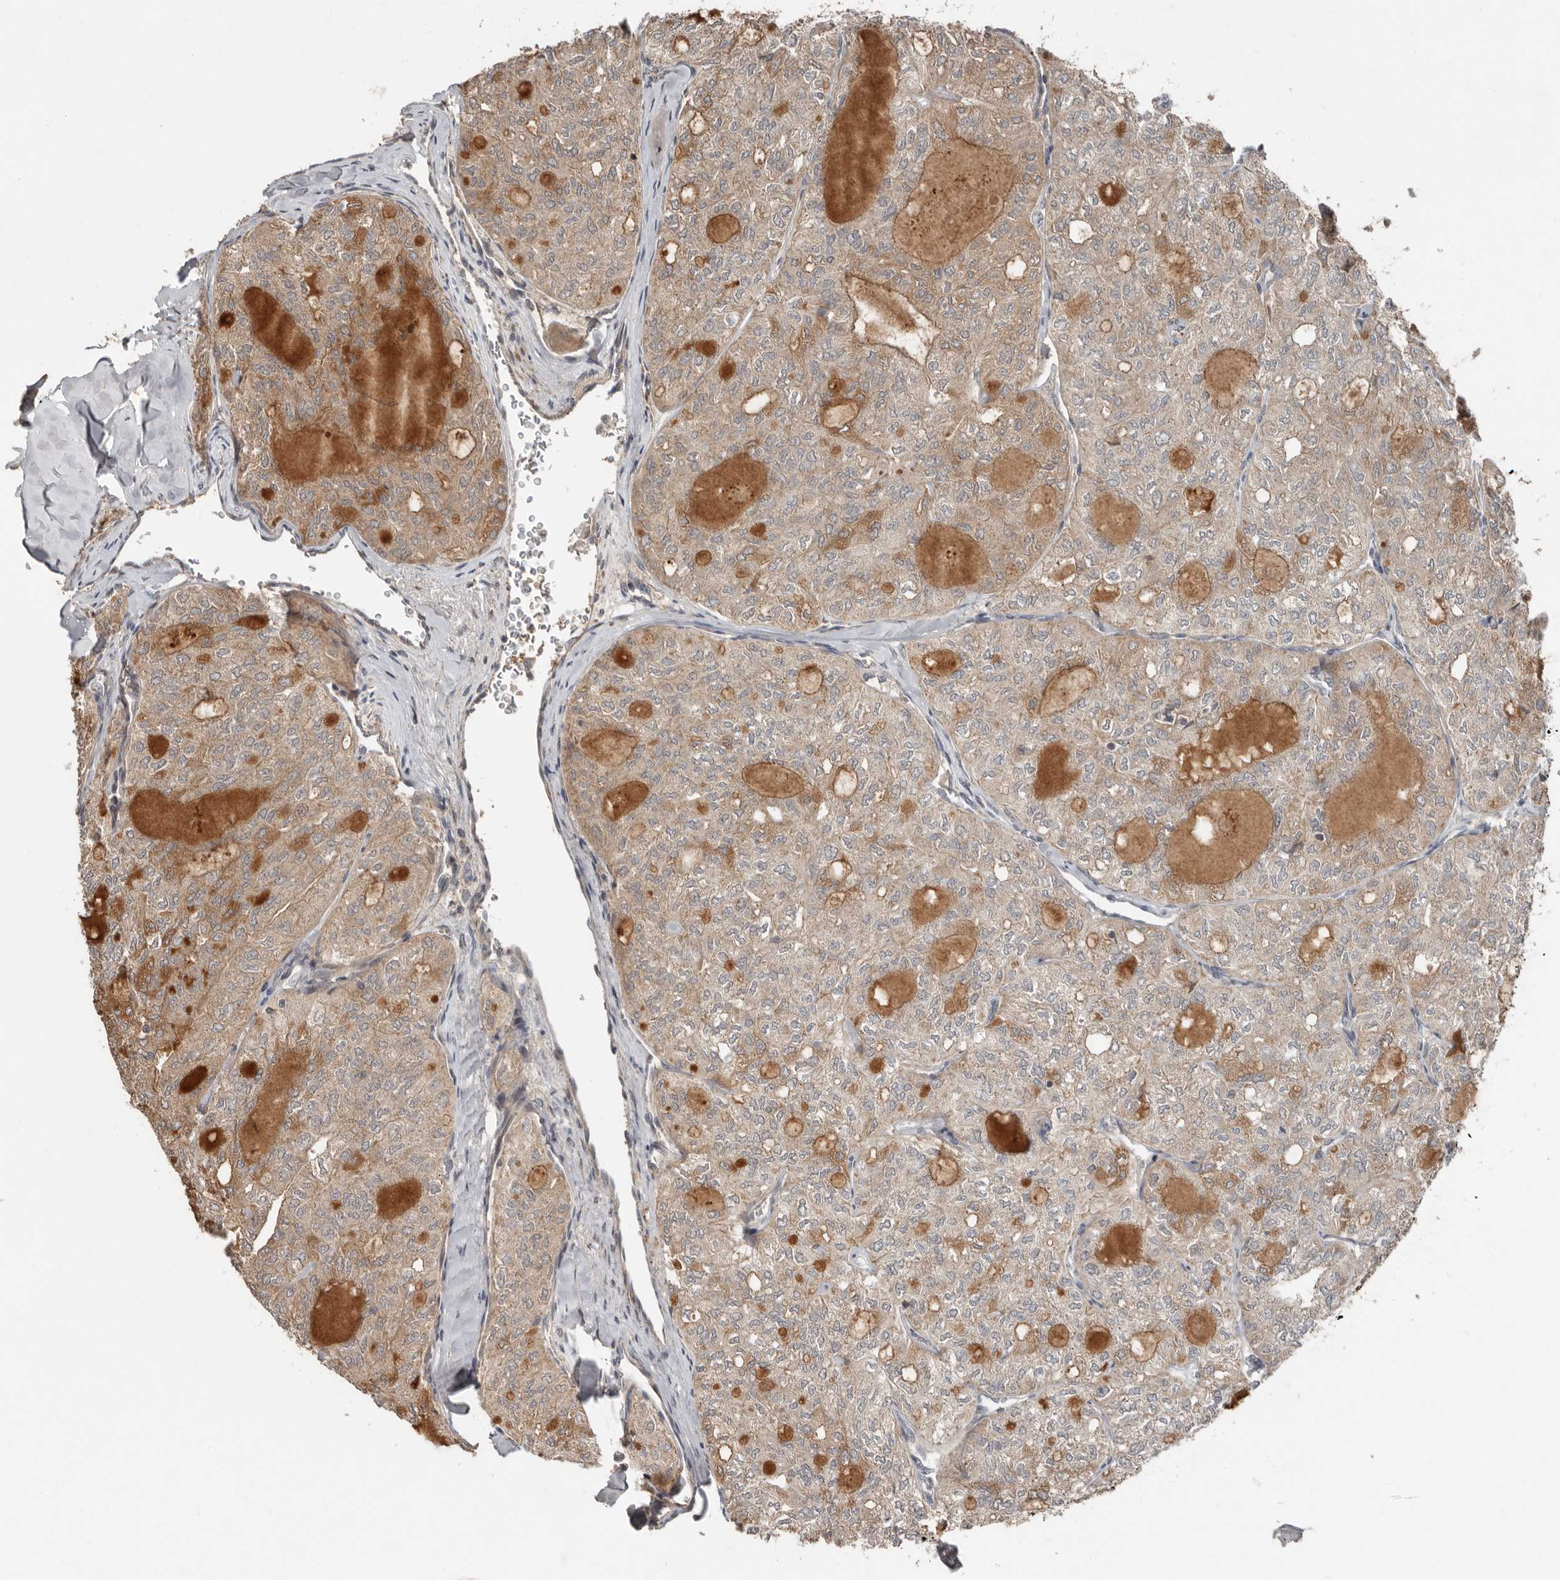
{"staining": {"intensity": "moderate", "quantity": "25%-75%", "location": "cytoplasmic/membranous"}, "tissue": "thyroid cancer", "cell_type": "Tumor cells", "image_type": "cancer", "snomed": [{"axis": "morphology", "description": "Follicular adenoma carcinoma, NOS"}, {"axis": "topography", "description": "Thyroid gland"}], "caption": "Protein staining of follicular adenoma carcinoma (thyroid) tissue shows moderate cytoplasmic/membranous expression in about 25%-75% of tumor cells.", "gene": "SLC6A7", "patient": {"sex": "male", "age": 75}}